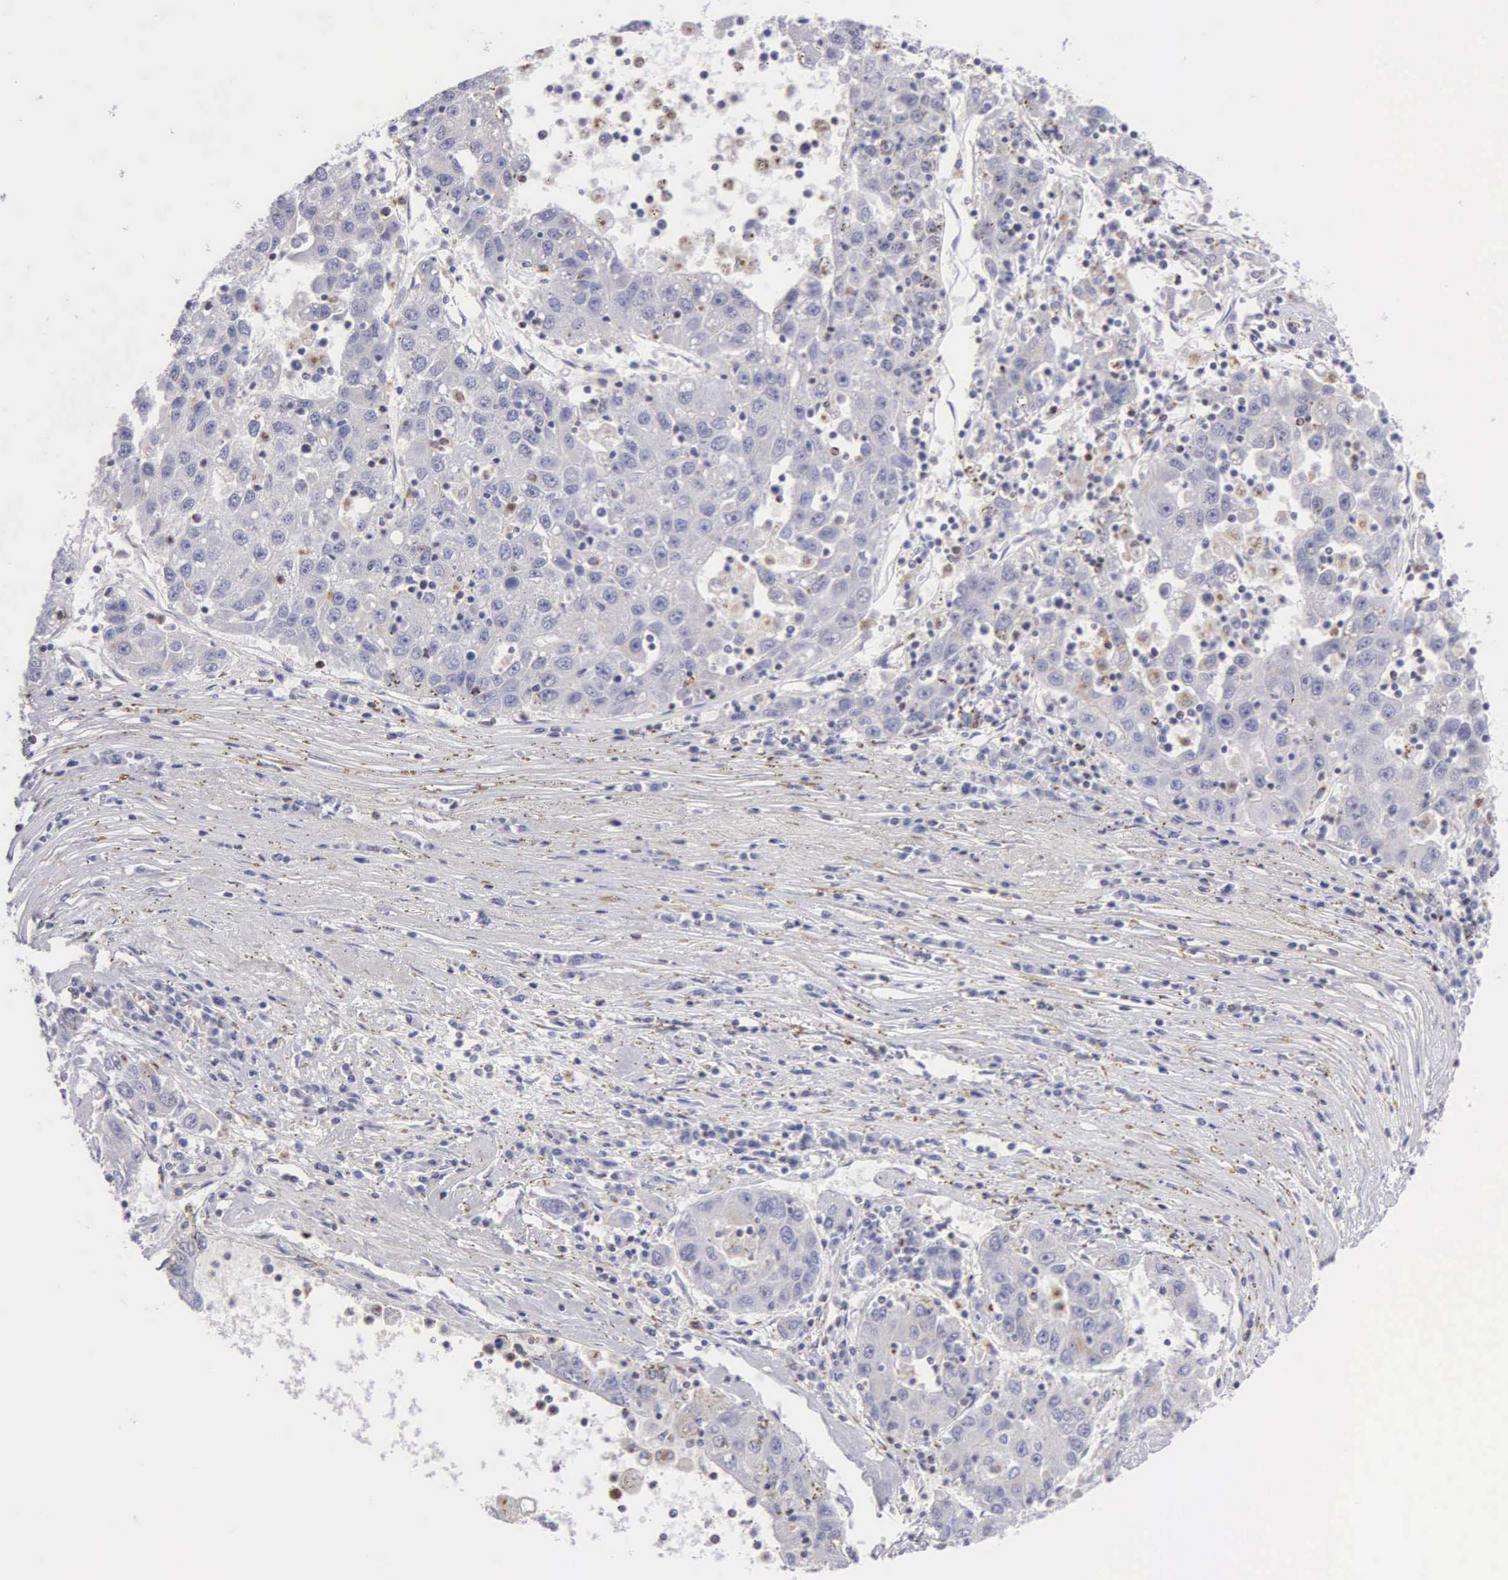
{"staining": {"intensity": "negative", "quantity": "none", "location": "none"}, "tissue": "liver cancer", "cell_type": "Tumor cells", "image_type": "cancer", "snomed": [{"axis": "morphology", "description": "Carcinoma, Hepatocellular, NOS"}, {"axis": "topography", "description": "Liver"}], "caption": "Immunohistochemical staining of human liver cancer (hepatocellular carcinoma) shows no significant staining in tumor cells. (DAB (3,3'-diaminobenzidine) IHC visualized using brightfield microscopy, high magnification).", "gene": "SRGN", "patient": {"sex": "male", "age": 49}}